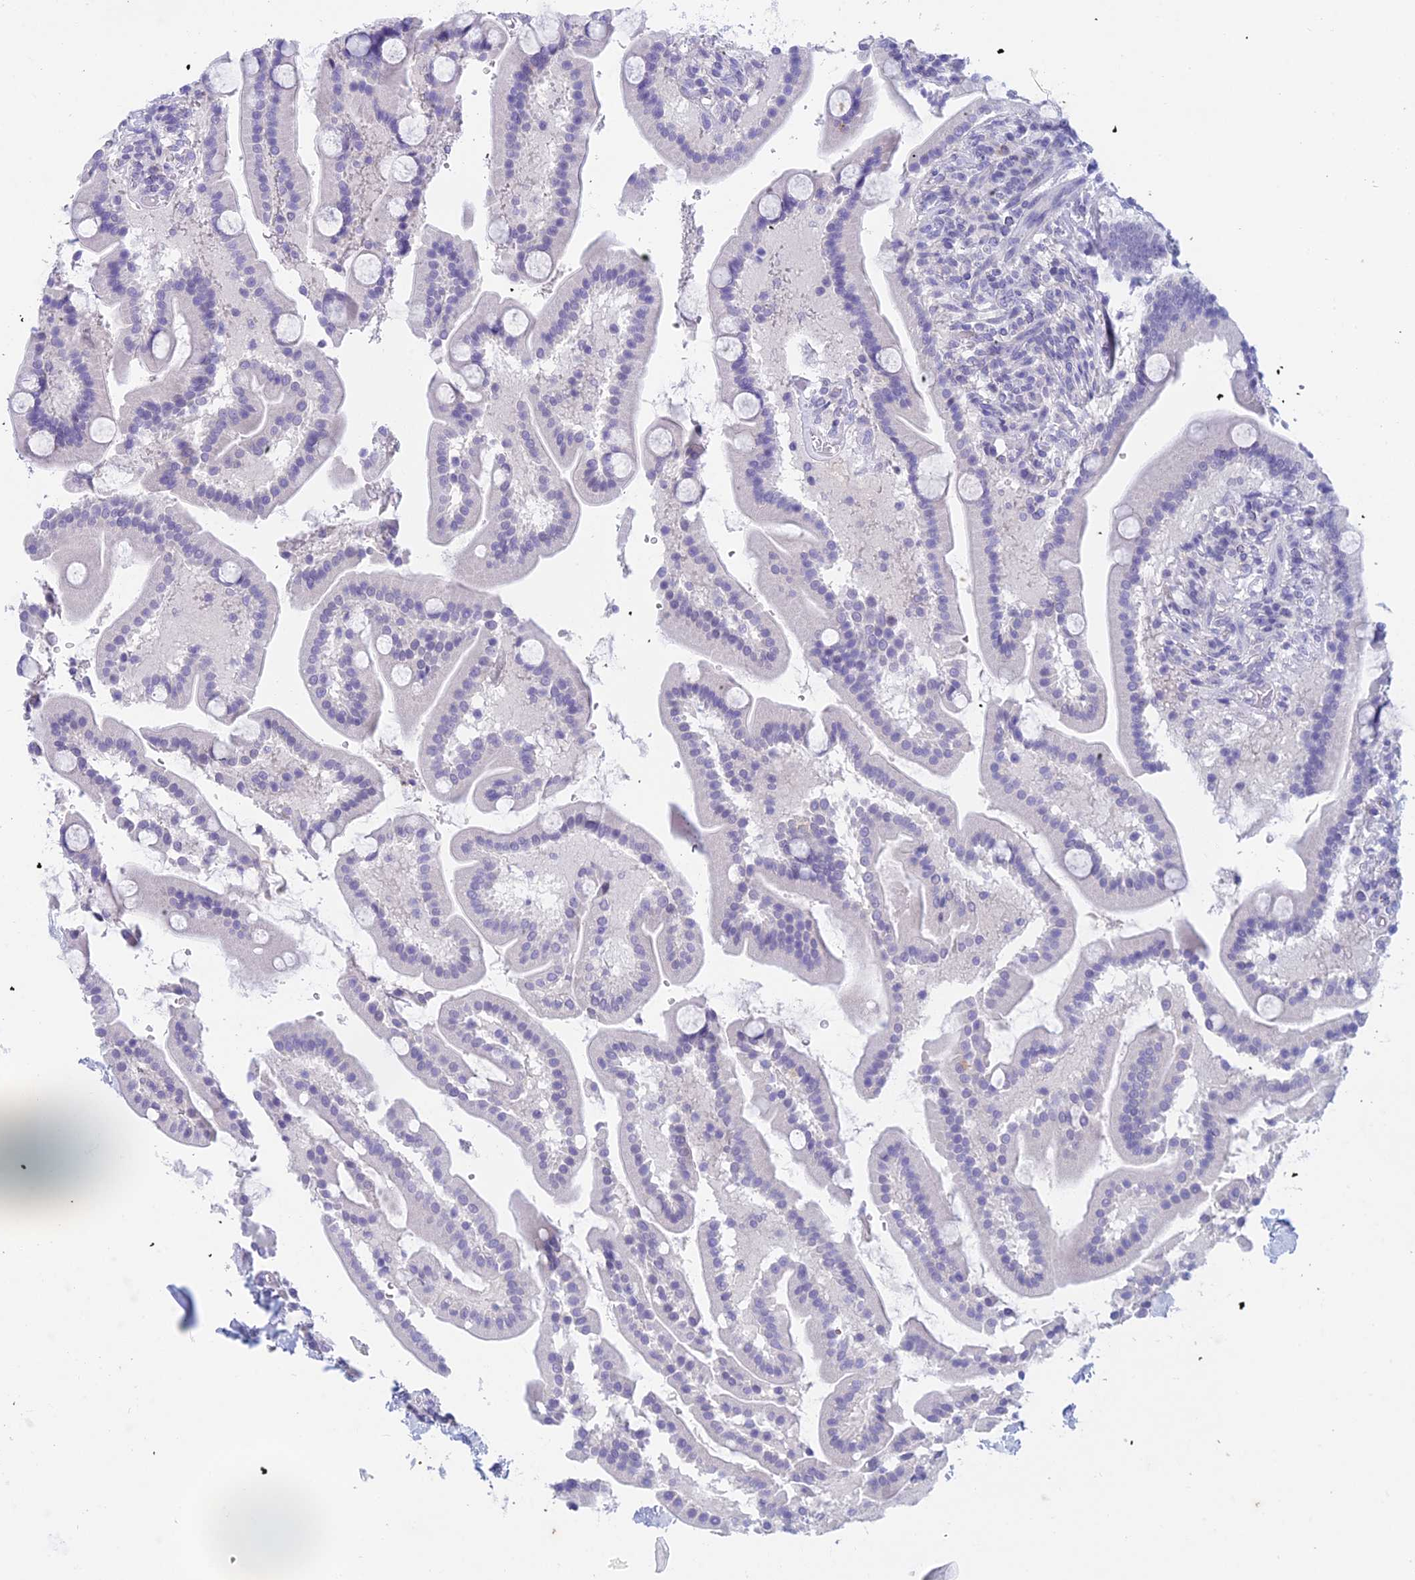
{"staining": {"intensity": "negative", "quantity": "none", "location": "none"}, "tissue": "duodenum", "cell_type": "Glandular cells", "image_type": "normal", "snomed": [{"axis": "morphology", "description": "Normal tissue, NOS"}, {"axis": "topography", "description": "Duodenum"}], "caption": "Immunohistochemistry (IHC) image of benign human duodenum stained for a protein (brown), which shows no positivity in glandular cells. (DAB (3,3'-diaminobenzidine) immunohistochemistry, high magnification).", "gene": "TMEM161B", "patient": {"sex": "male", "age": 55}}